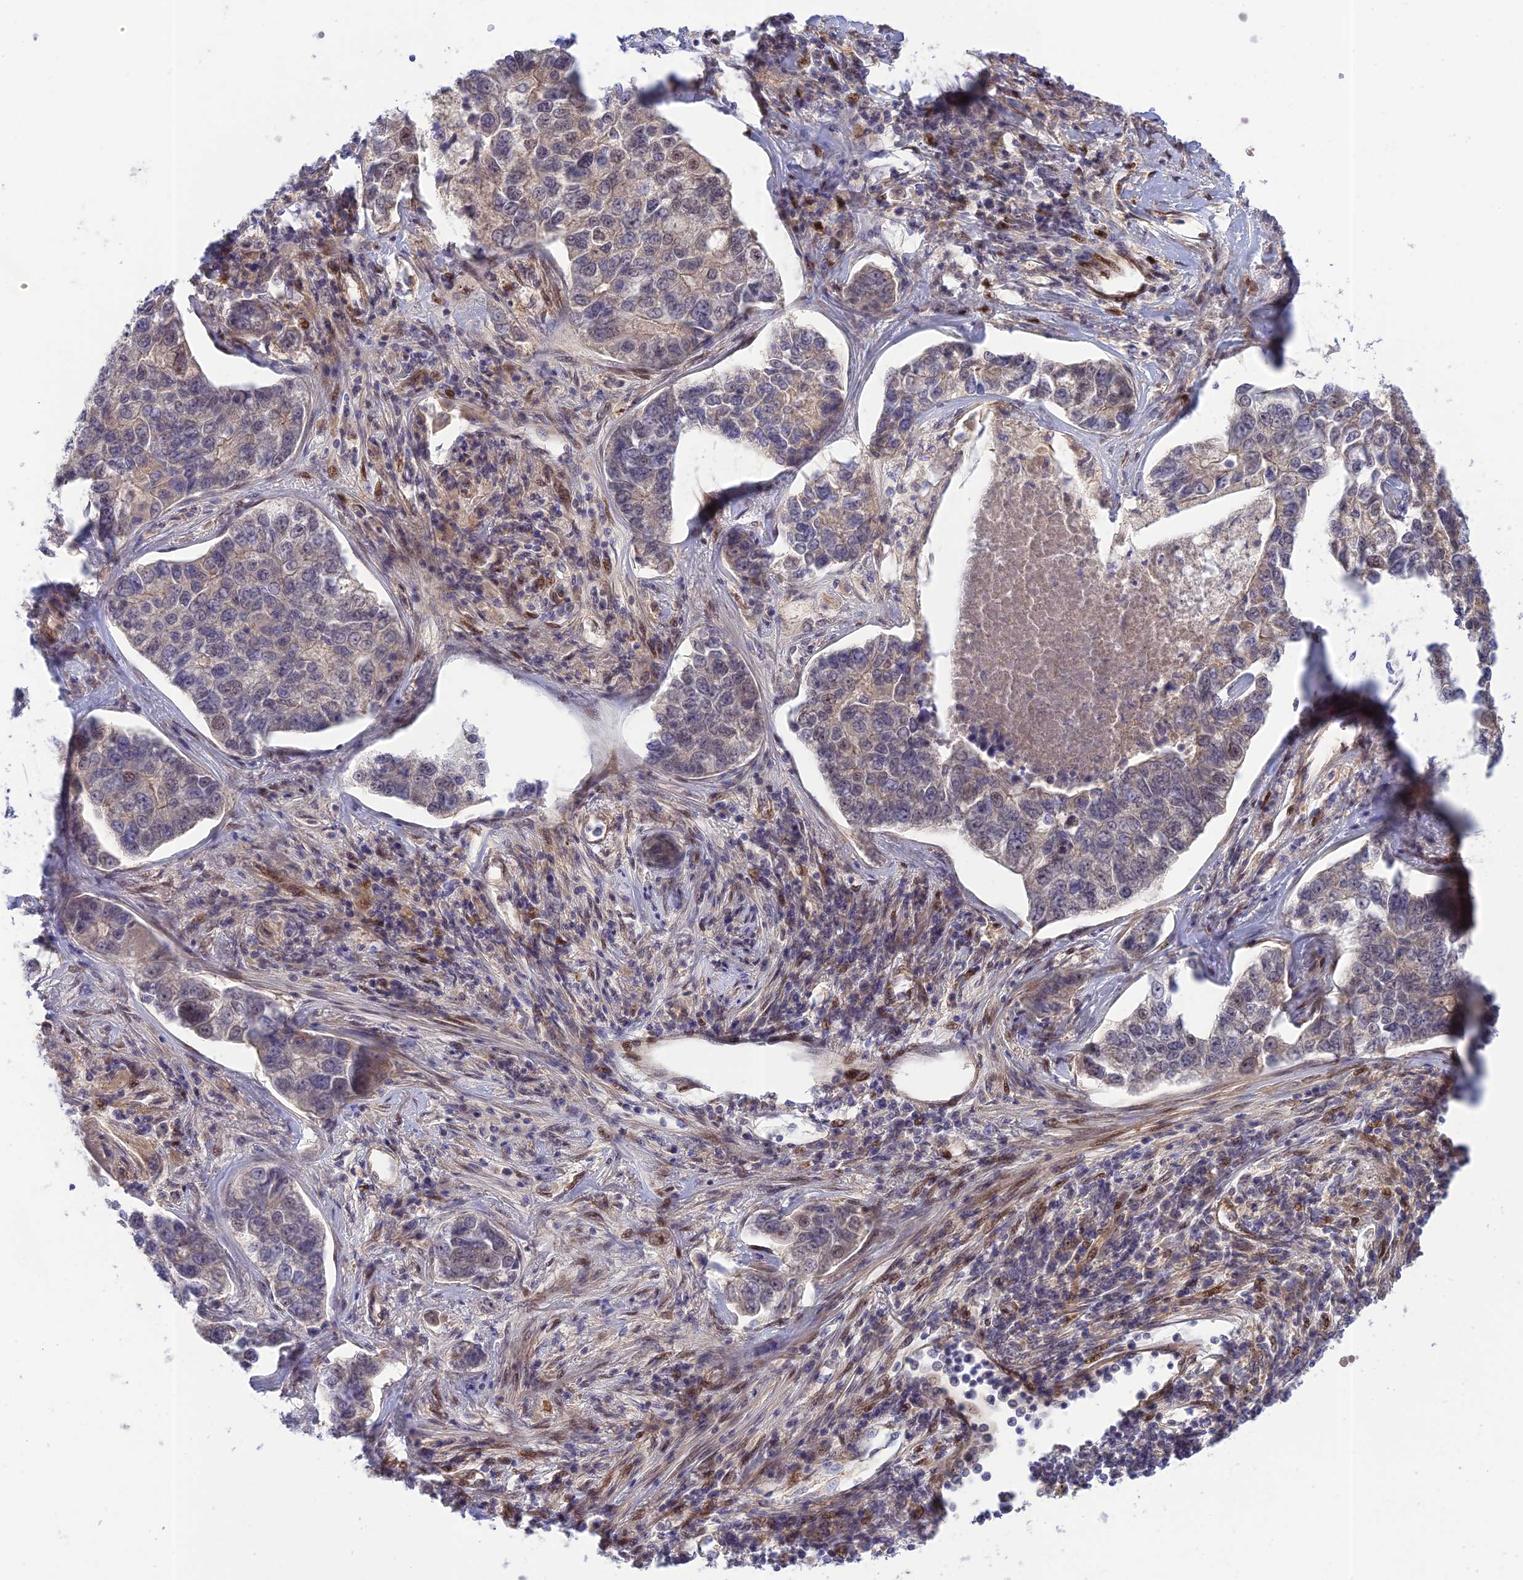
{"staining": {"intensity": "weak", "quantity": "<25%", "location": "nuclear"}, "tissue": "lung cancer", "cell_type": "Tumor cells", "image_type": "cancer", "snomed": [{"axis": "morphology", "description": "Adenocarcinoma, NOS"}, {"axis": "topography", "description": "Lung"}], "caption": "Lung cancer was stained to show a protein in brown. There is no significant staining in tumor cells.", "gene": "ZNF584", "patient": {"sex": "male", "age": 49}}